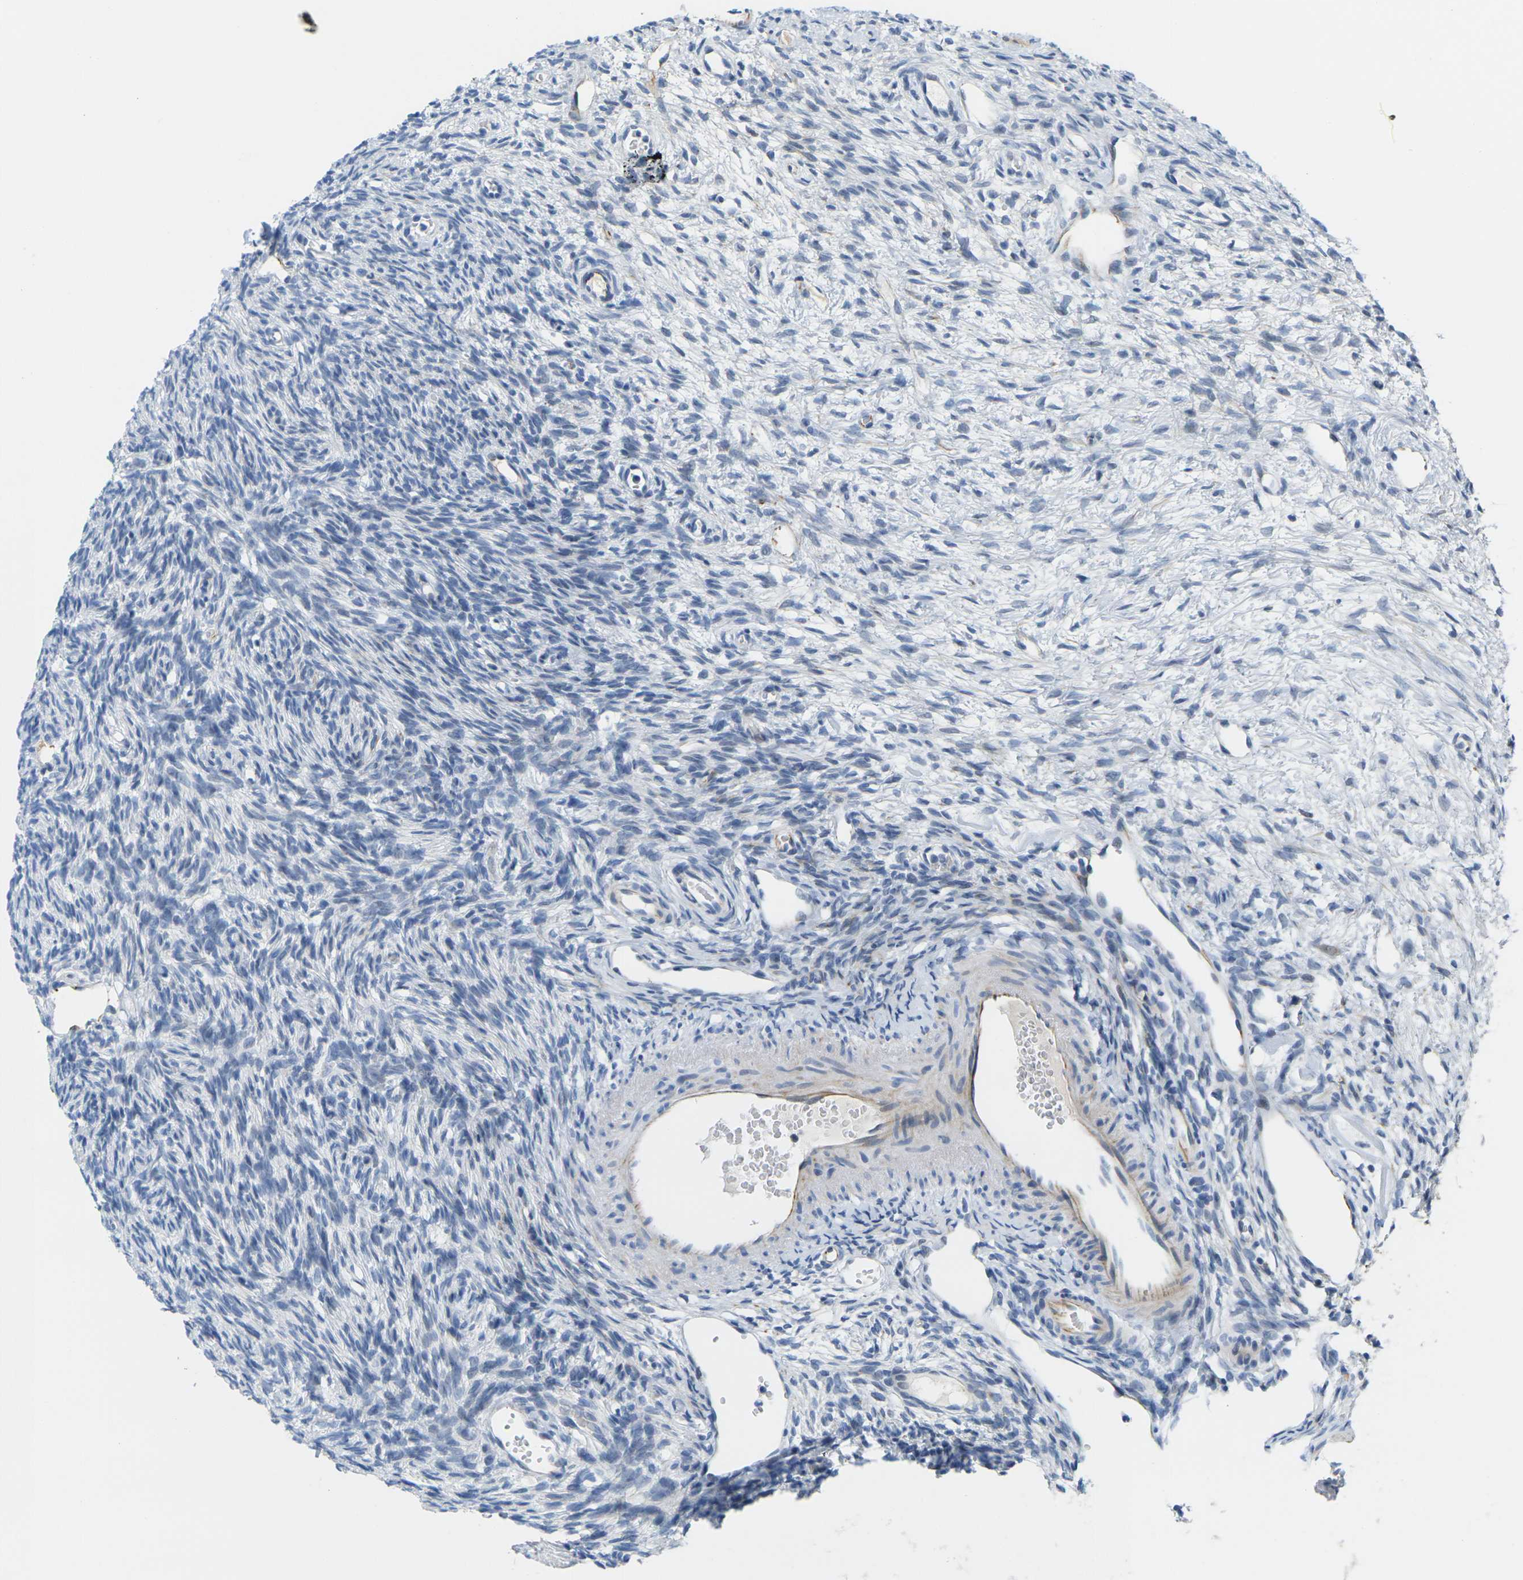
{"staining": {"intensity": "negative", "quantity": "none", "location": "none"}, "tissue": "ovary", "cell_type": "Ovarian stroma cells", "image_type": "normal", "snomed": [{"axis": "morphology", "description": "Normal tissue, NOS"}, {"axis": "topography", "description": "Ovary"}], "caption": "IHC of unremarkable ovary reveals no expression in ovarian stroma cells. The staining is performed using DAB (3,3'-diaminobenzidine) brown chromogen with nuclei counter-stained in using hematoxylin.", "gene": "OTOF", "patient": {"sex": "female", "age": 33}}